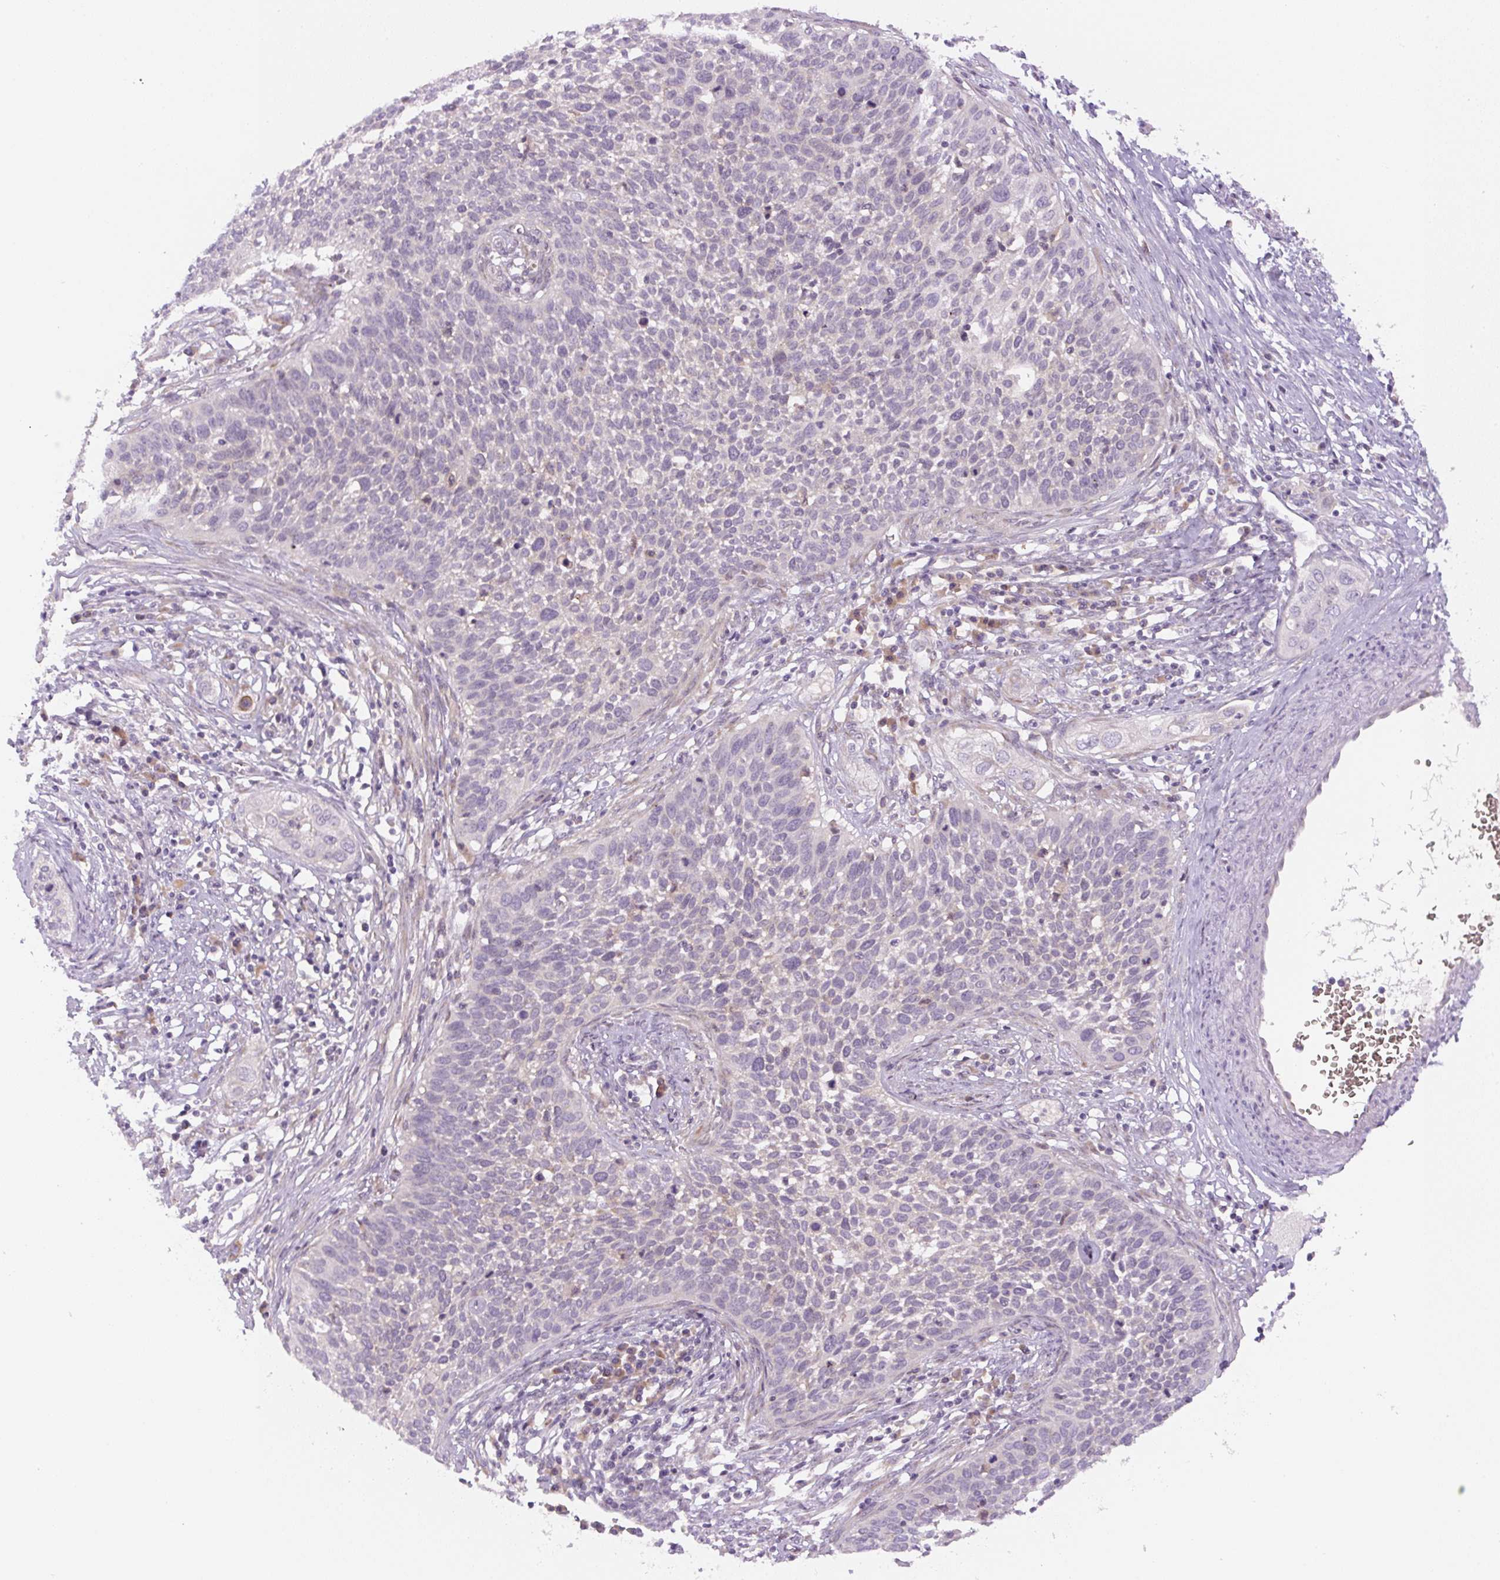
{"staining": {"intensity": "negative", "quantity": "none", "location": "none"}, "tissue": "cervical cancer", "cell_type": "Tumor cells", "image_type": "cancer", "snomed": [{"axis": "morphology", "description": "Squamous cell carcinoma, NOS"}, {"axis": "topography", "description": "Cervix"}], "caption": "This is a image of immunohistochemistry staining of cervical cancer, which shows no expression in tumor cells. (Brightfield microscopy of DAB (3,3'-diaminobenzidine) IHC at high magnification).", "gene": "YIF1B", "patient": {"sex": "female", "age": 34}}